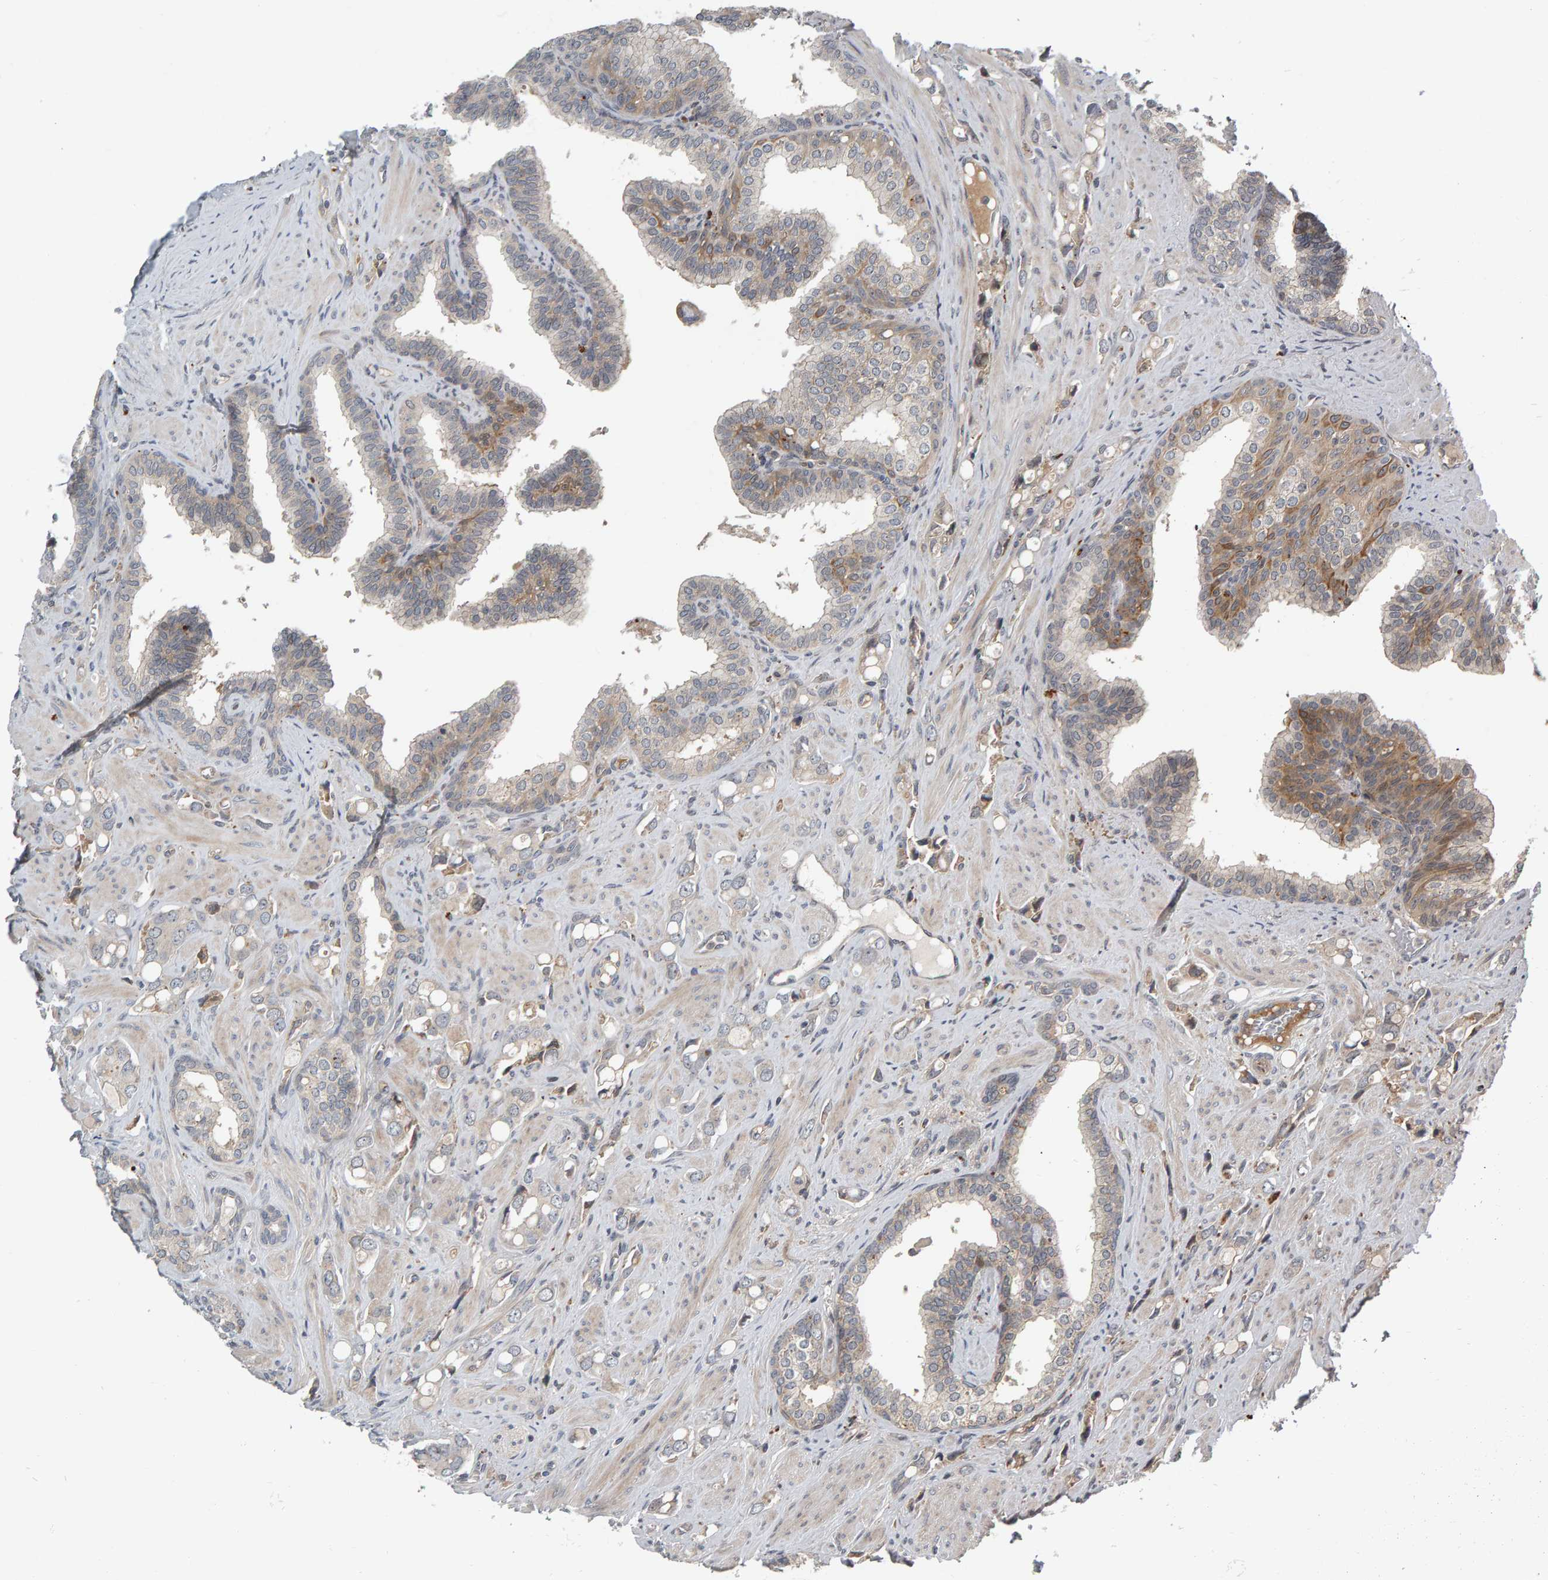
{"staining": {"intensity": "weak", "quantity": "<25%", "location": "cytoplasmic/membranous"}, "tissue": "prostate cancer", "cell_type": "Tumor cells", "image_type": "cancer", "snomed": [{"axis": "morphology", "description": "Adenocarcinoma, High grade"}, {"axis": "topography", "description": "Prostate"}], "caption": "Immunohistochemical staining of adenocarcinoma (high-grade) (prostate) displays no significant expression in tumor cells.", "gene": "ZNF160", "patient": {"sex": "male", "age": 52}}